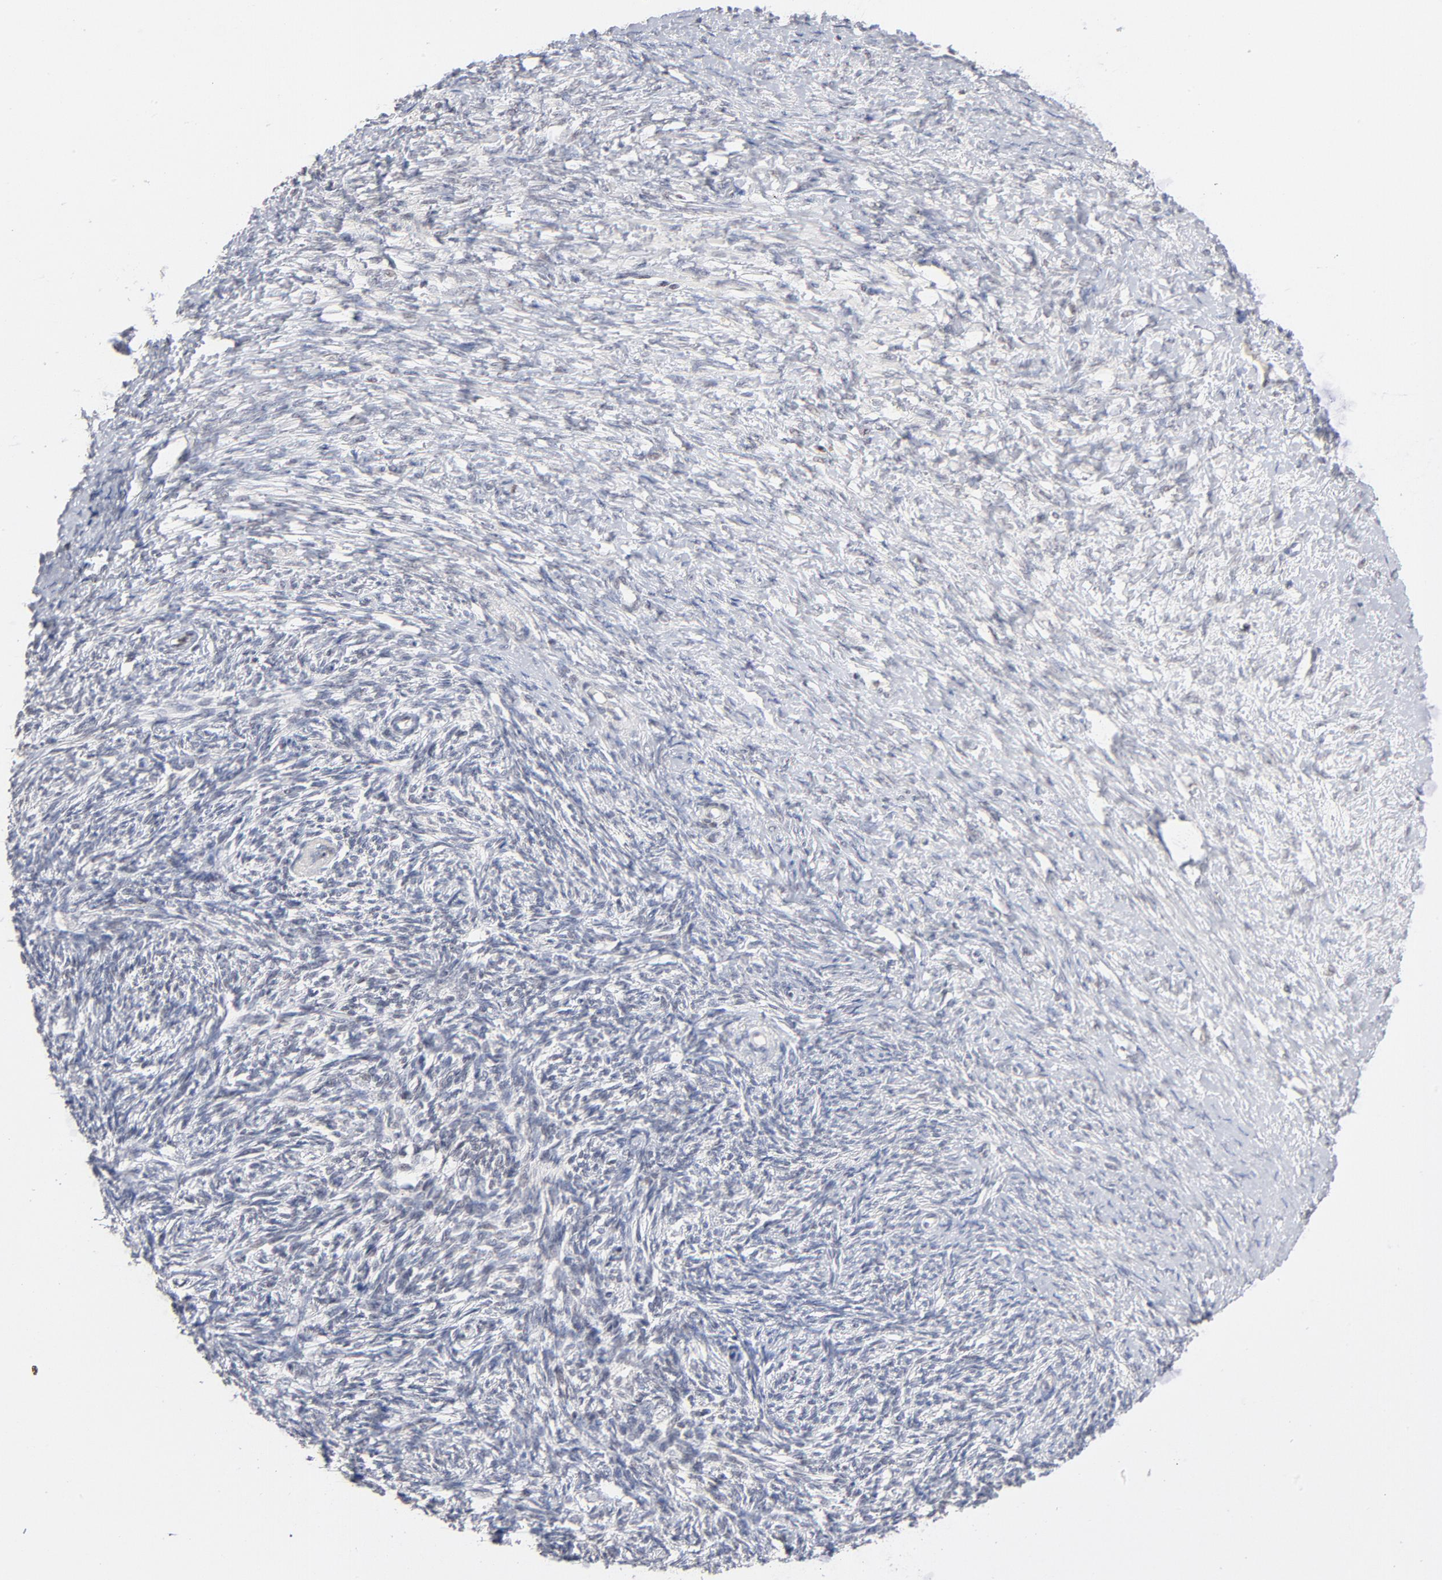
{"staining": {"intensity": "negative", "quantity": "none", "location": "none"}, "tissue": "ovarian cancer", "cell_type": "Tumor cells", "image_type": "cancer", "snomed": [{"axis": "morphology", "description": "Normal tissue, NOS"}, {"axis": "morphology", "description": "Cystadenocarcinoma, serous, NOS"}, {"axis": "topography", "description": "Ovary"}], "caption": "High magnification brightfield microscopy of ovarian cancer stained with DAB (3,3'-diaminobenzidine) (brown) and counterstained with hematoxylin (blue): tumor cells show no significant positivity.", "gene": "MAX", "patient": {"sex": "female", "age": 62}}